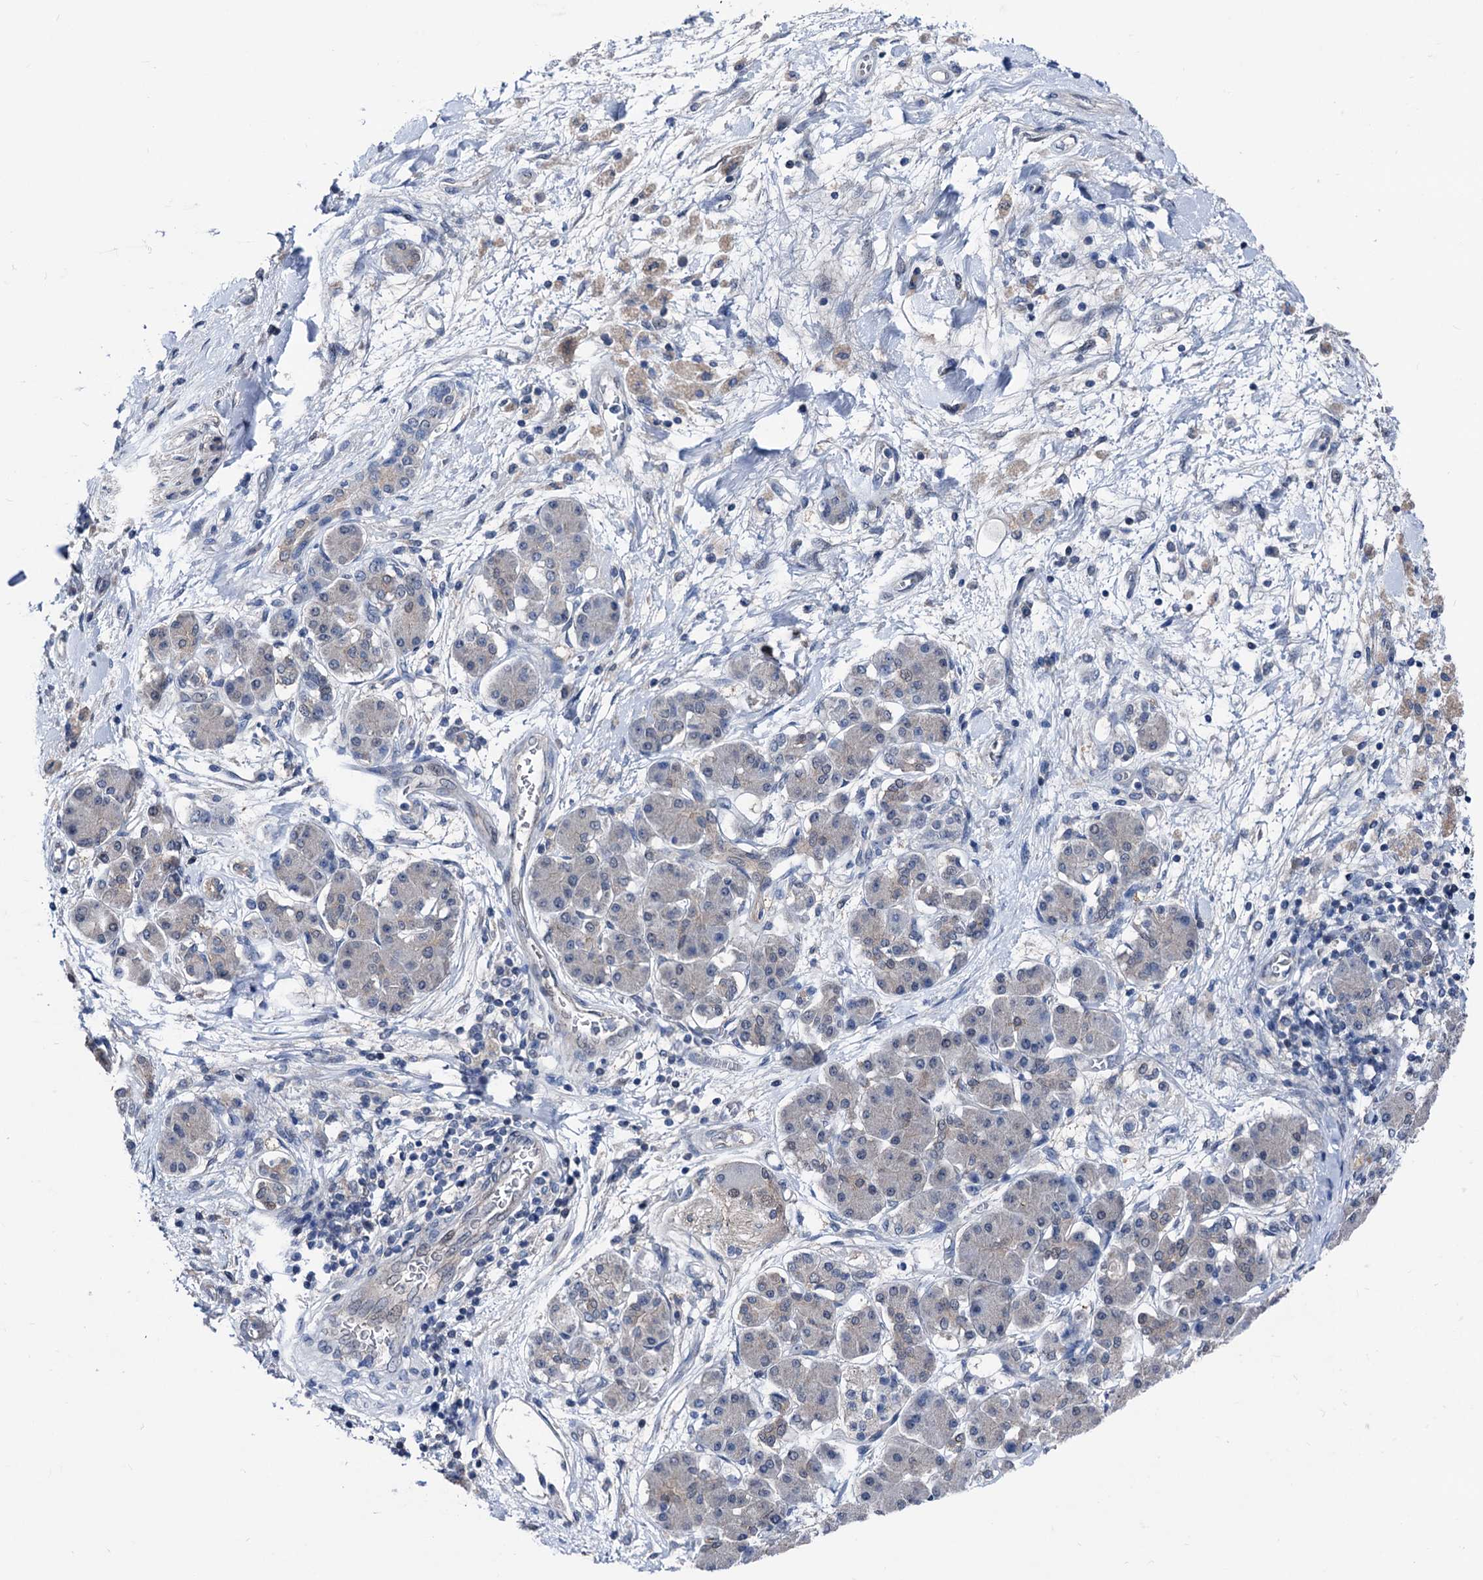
{"staining": {"intensity": "moderate", "quantity": "<25%", "location": "cytoplasmic/membranous"}, "tissue": "pancreatic cancer", "cell_type": "Tumor cells", "image_type": "cancer", "snomed": [{"axis": "morphology", "description": "Adenocarcinoma, NOS"}, {"axis": "topography", "description": "Pancreas"}], "caption": "Immunohistochemical staining of adenocarcinoma (pancreatic) reveals low levels of moderate cytoplasmic/membranous expression in approximately <25% of tumor cells.", "gene": "GLO1", "patient": {"sex": "female", "age": 61}}